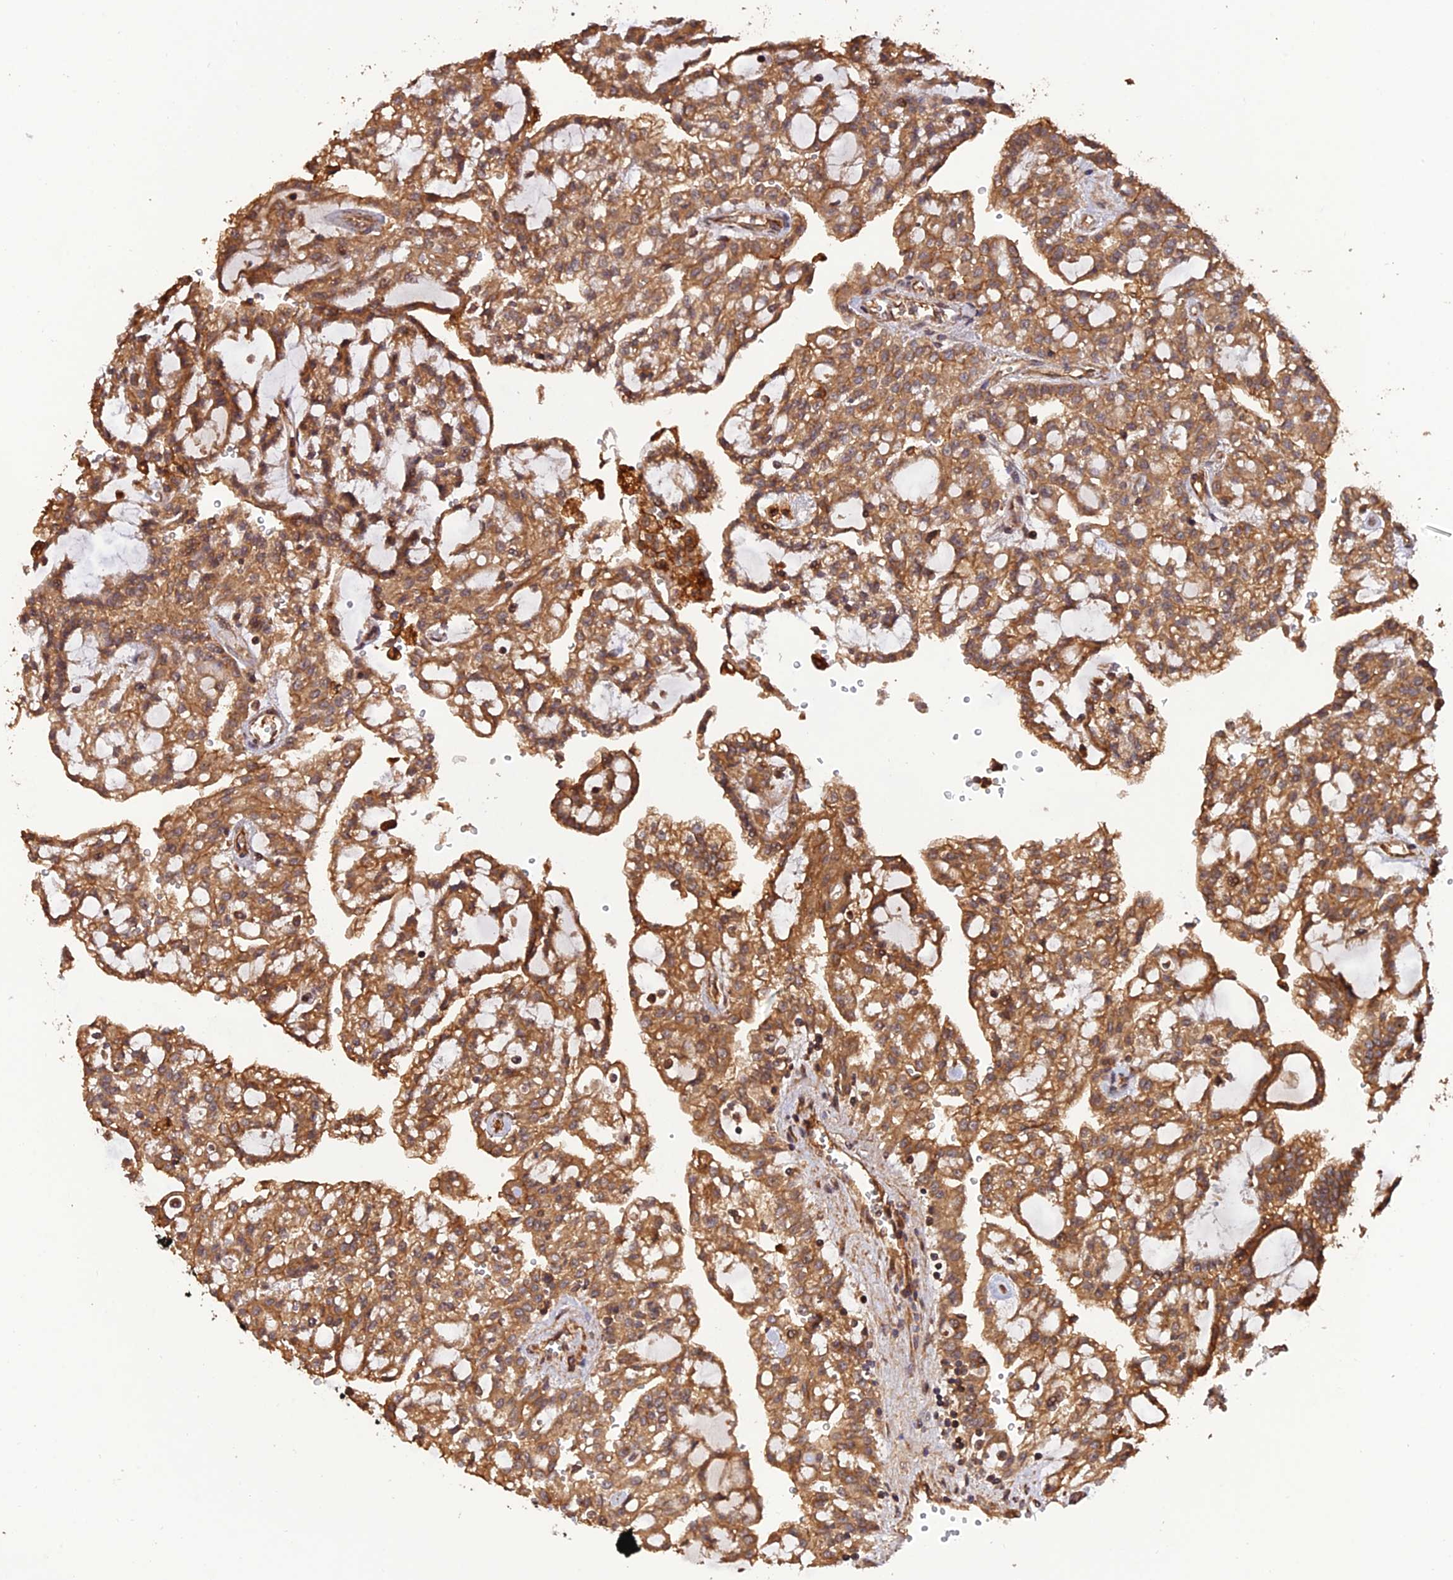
{"staining": {"intensity": "strong", "quantity": ">75%", "location": "cytoplasmic/membranous"}, "tissue": "renal cancer", "cell_type": "Tumor cells", "image_type": "cancer", "snomed": [{"axis": "morphology", "description": "Adenocarcinoma, NOS"}, {"axis": "topography", "description": "Kidney"}], "caption": "An immunohistochemistry micrograph of neoplastic tissue is shown. Protein staining in brown highlights strong cytoplasmic/membranous positivity in renal cancer (adenocarcinoma) within tumor cells. The protein is stained brown, and the nuclei are stained in blue (DAB IHC with brightfield microscopy, high magnification).", "gene": "CREBL2", "patient": {"sex": "male", "age": 63}}